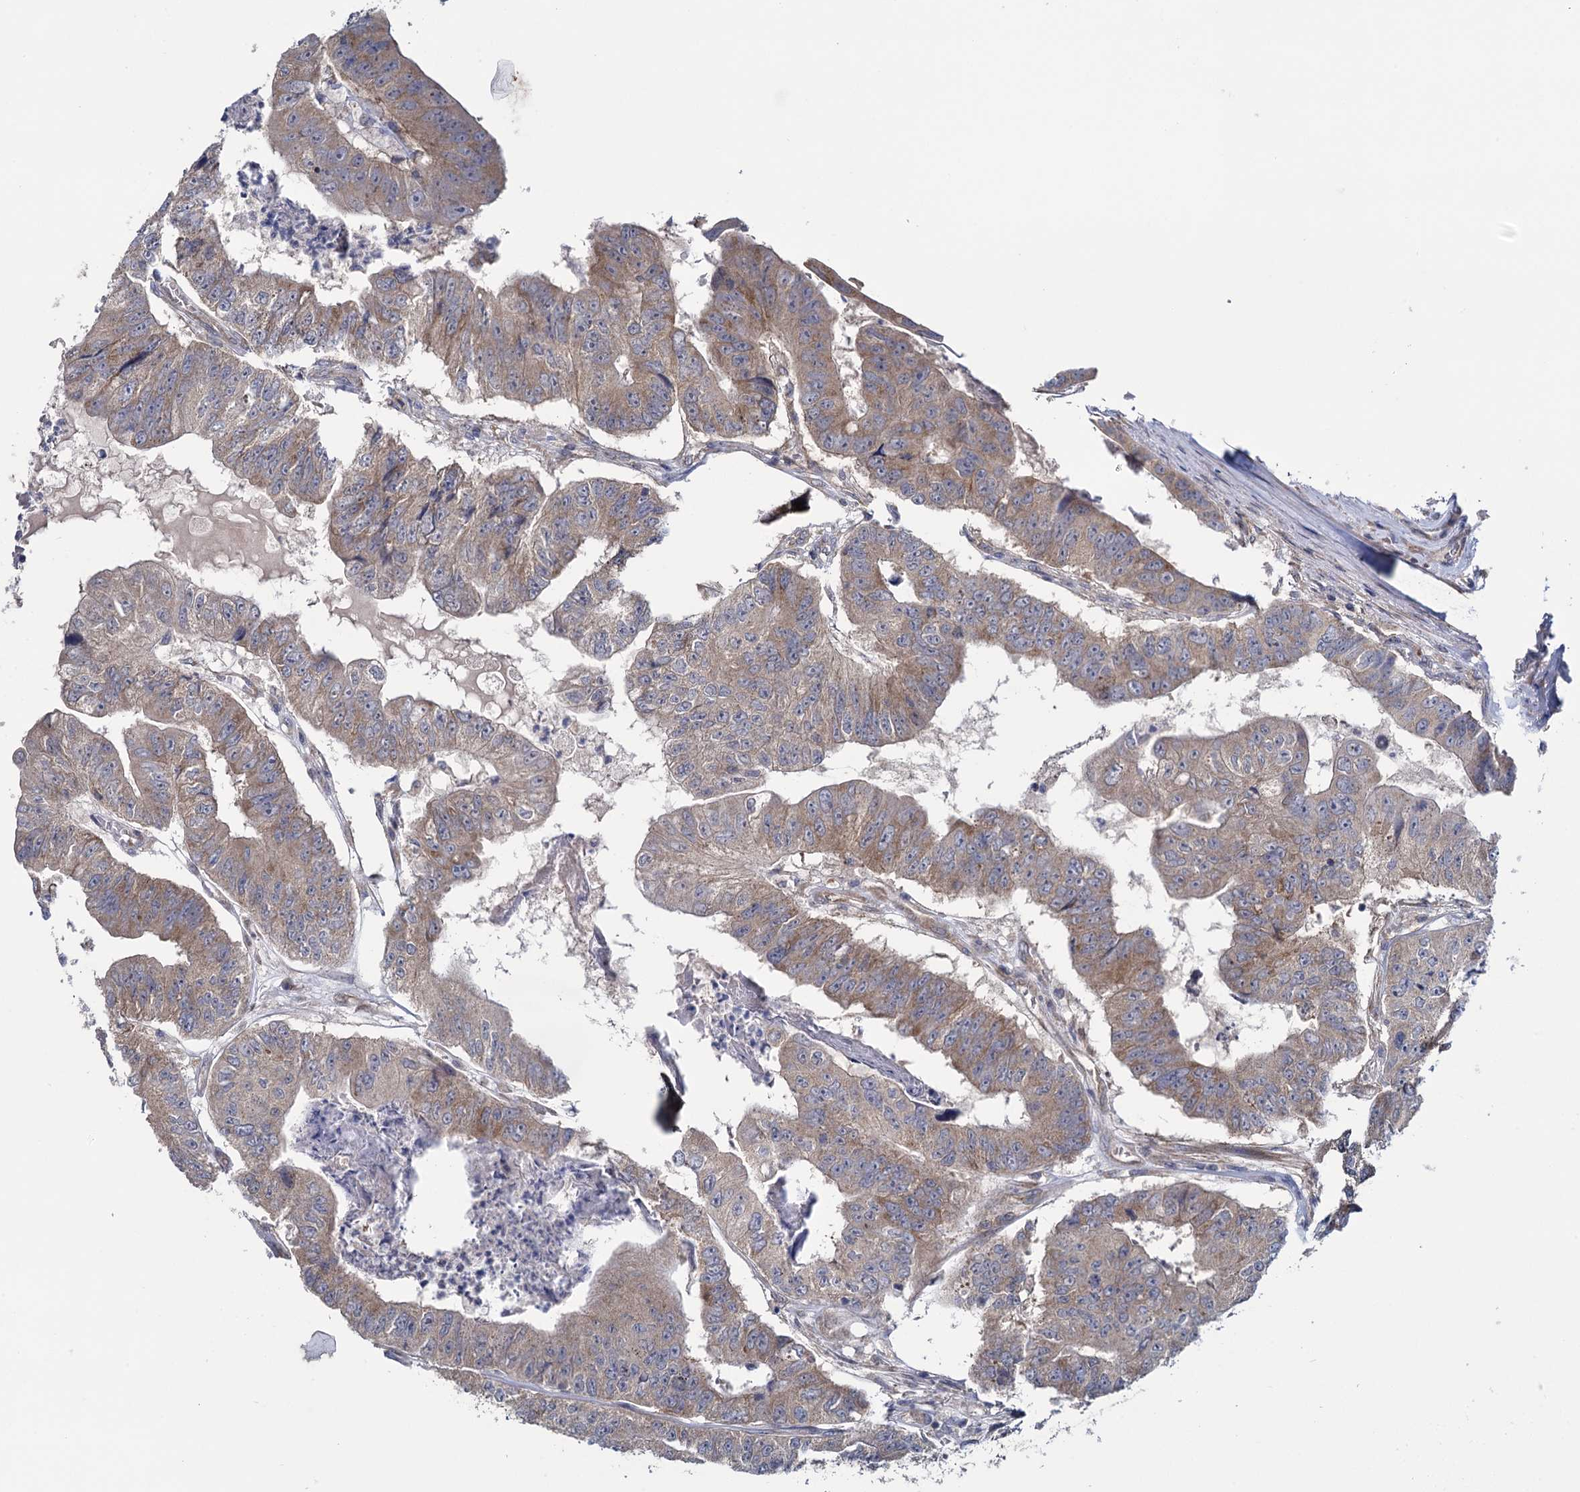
{"staining": {"intensity": "moderate", "quantity": ">75%", "location": "cytoplasmic/membranous"}, "tissue": "colorectal cancer", "cell_type": "Tumor cells", "image_type": "cancer", "snomed": [{"axis": "morphology", "description": "Adenocarcinoma, NOS"}, {"axis": "topography", "description": "Colon"}], "caption": "Brown immunohistochemical staining in human colorectal cancer (adenocarcinoma) shows moderate cytoplasmic/membranous expression in about >75% of tumor cells.", "gene": "GSTM2", "patient": {"sex": "female", "age": 67}}